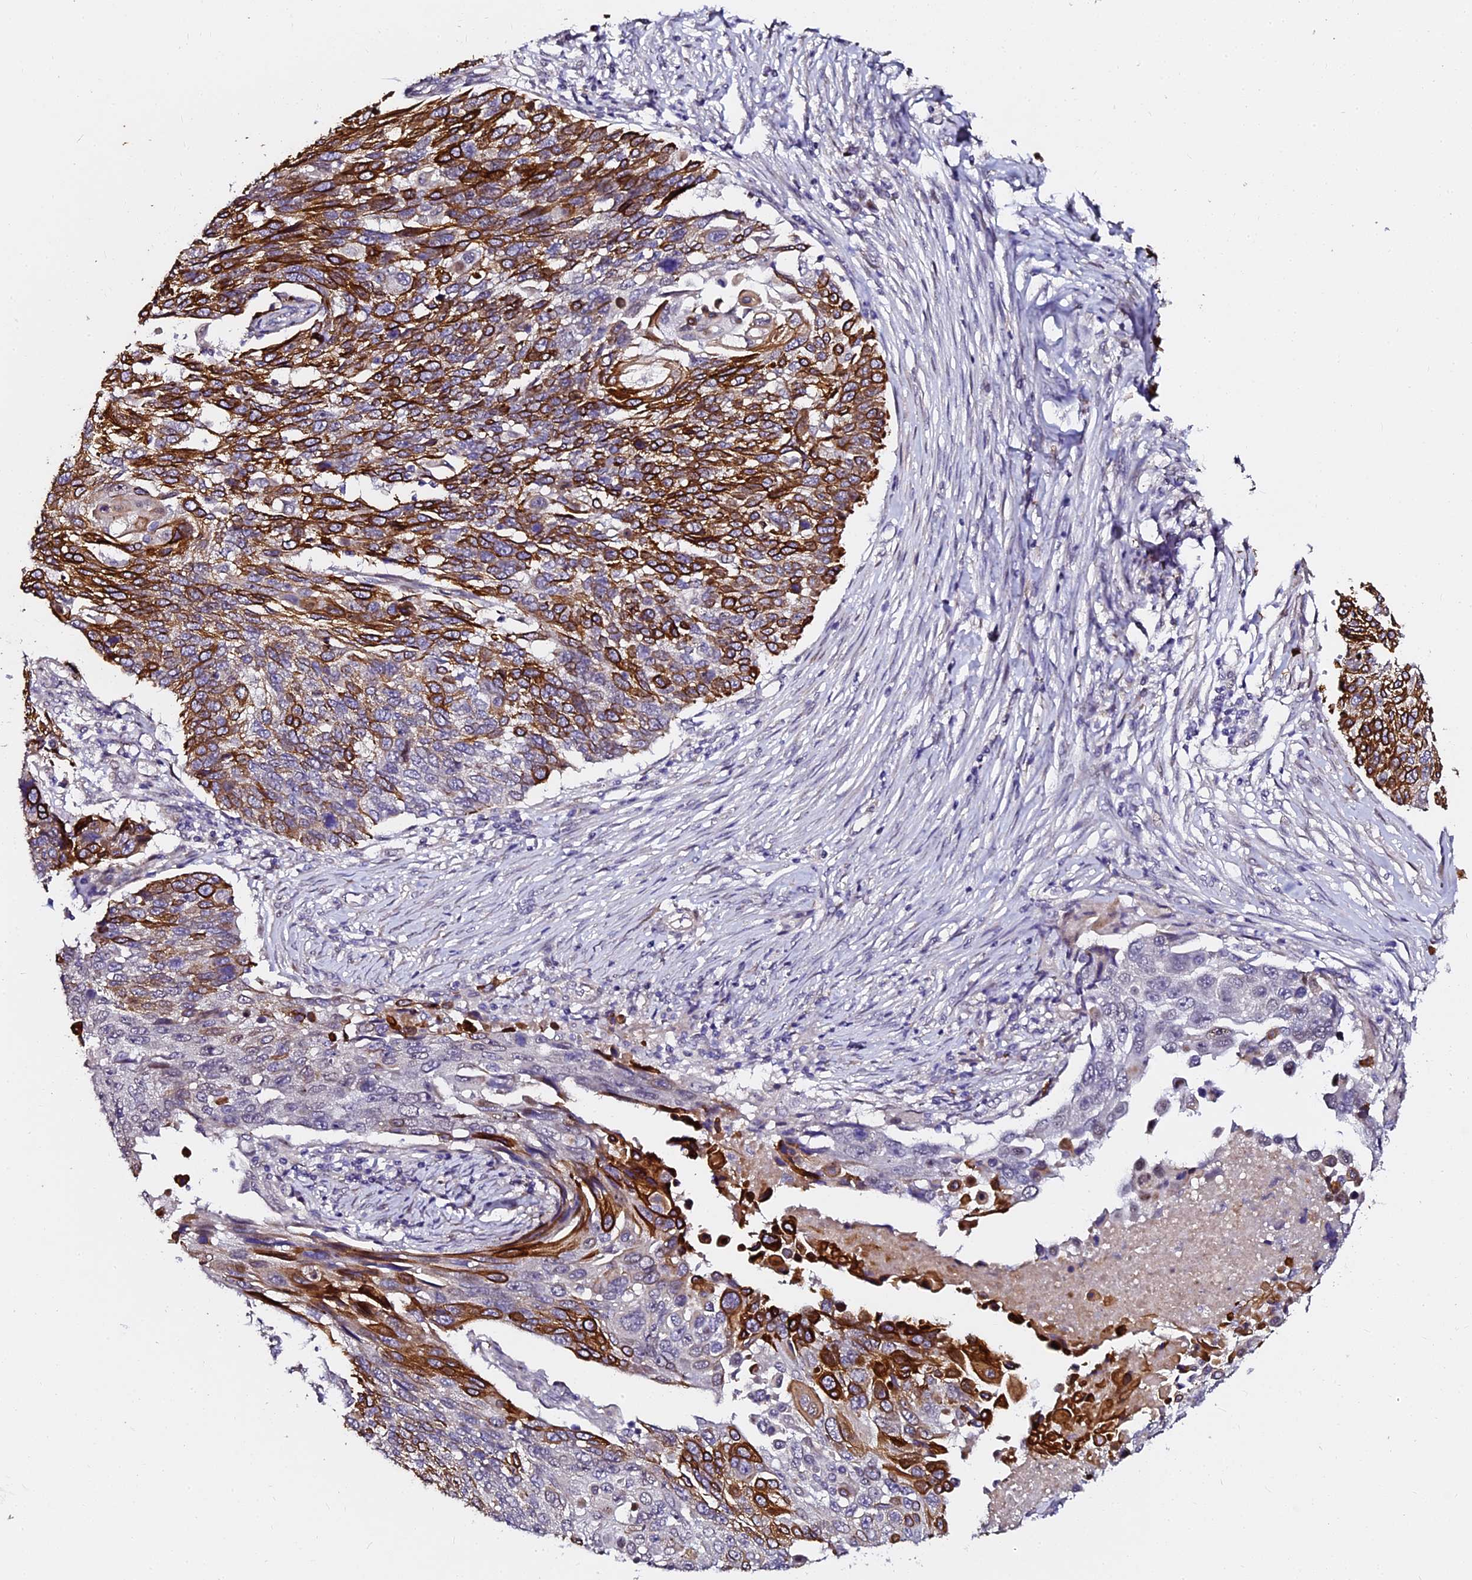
{"staining": {"intensity": "strong", "quantity": "25%-75%", "location": "cytoplasmic/membranous"}, "tissue": "lung cancer", "cell_type": "Tumor cells", "image_type": "cancer", "snomed": [{"axis": "morphology", "description": "Squamous cell carcinoma, NOS"}, {"axis": "topography", "description": "Lung"}], "caption": "IHC of lung cancer exhibits high levels of strong cytoplasmic/membranous positivity in about 25%-75% of tumor cells. The protein of interest is shown in brown color, while the nuclei are stained blue.", "gene": "GPN3", "patient": {"sex": "male", "age": 66}}